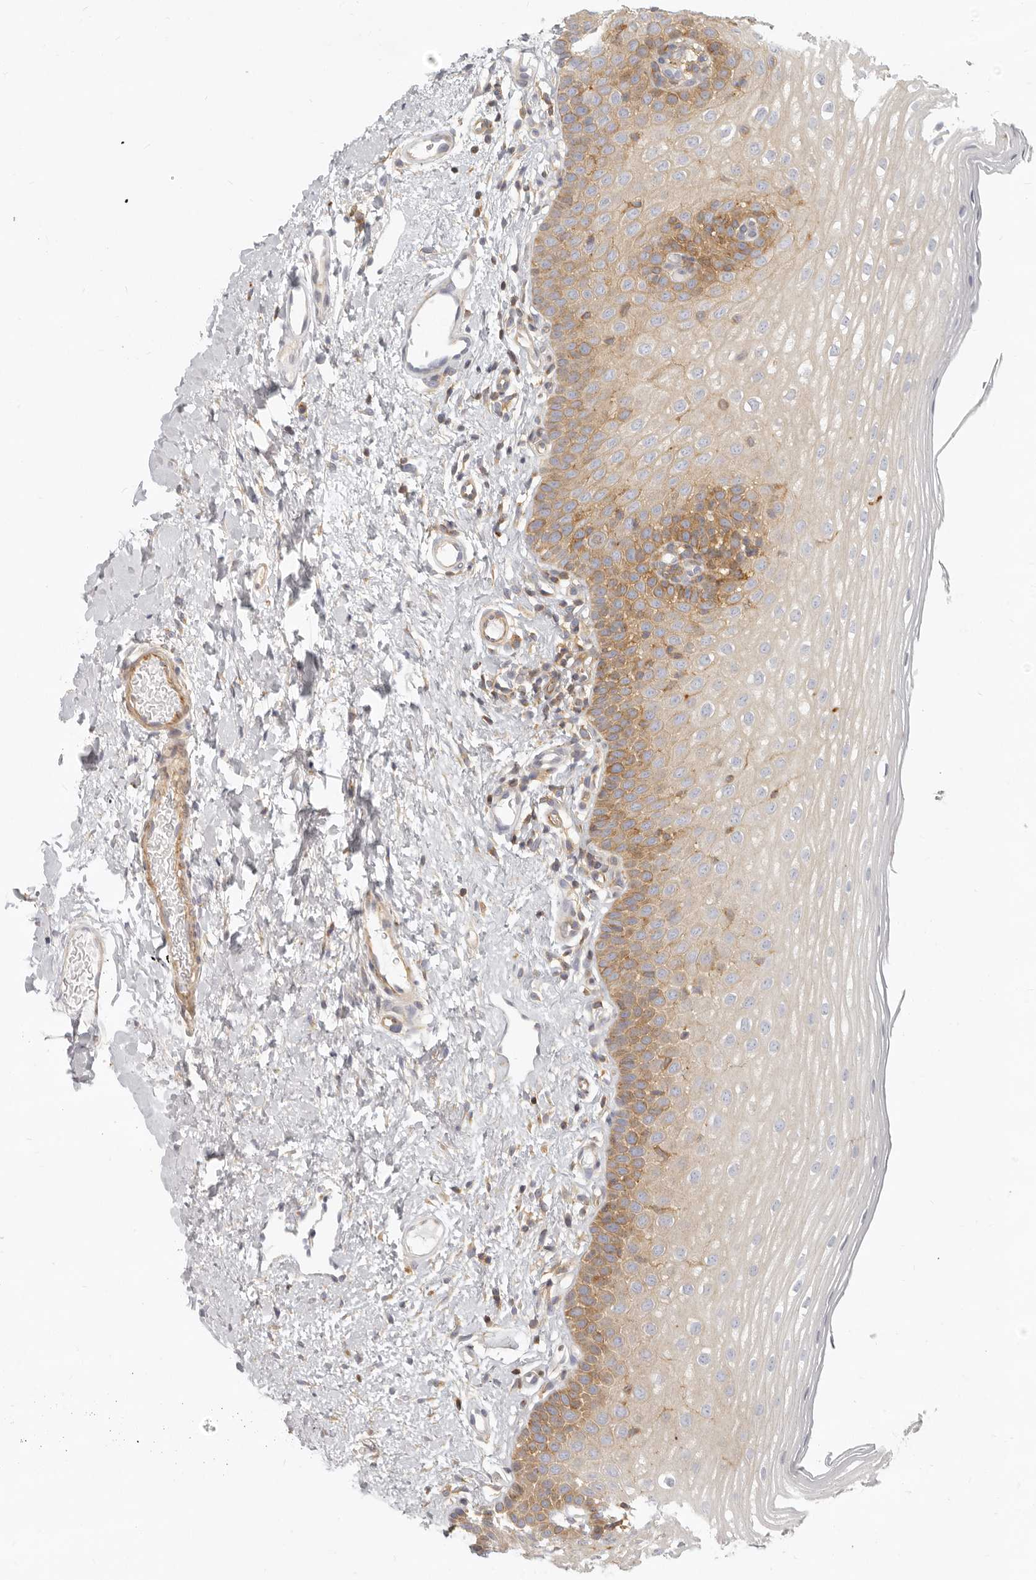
{"staining": {"intensity": "moderate", "quantity": "<25%", "location": "cytoplasmic/membranous"}, "tissue": "oral mucosa", "cell_type": "Squamous epithelial cells", "image_type": "normal", "snomed": [{"axis": "morphology", "description": "Normal tissue, NOS"}, {"axis": "topography", "description": "Oral tissue"}], "caption": "Unremarkable oral mucosa shows moderate cytoplasmic/membranous positivity in approximately <25% of squamous epithelial cells The staining is performed using DAB (3,3'-diaminobenzidine) brown chromogen to label protein expression. The nuclei are counter-stained blue using hematoxylin..", "gene": "NIBAN1", "patient": {"sex": "female", "age": 56}}